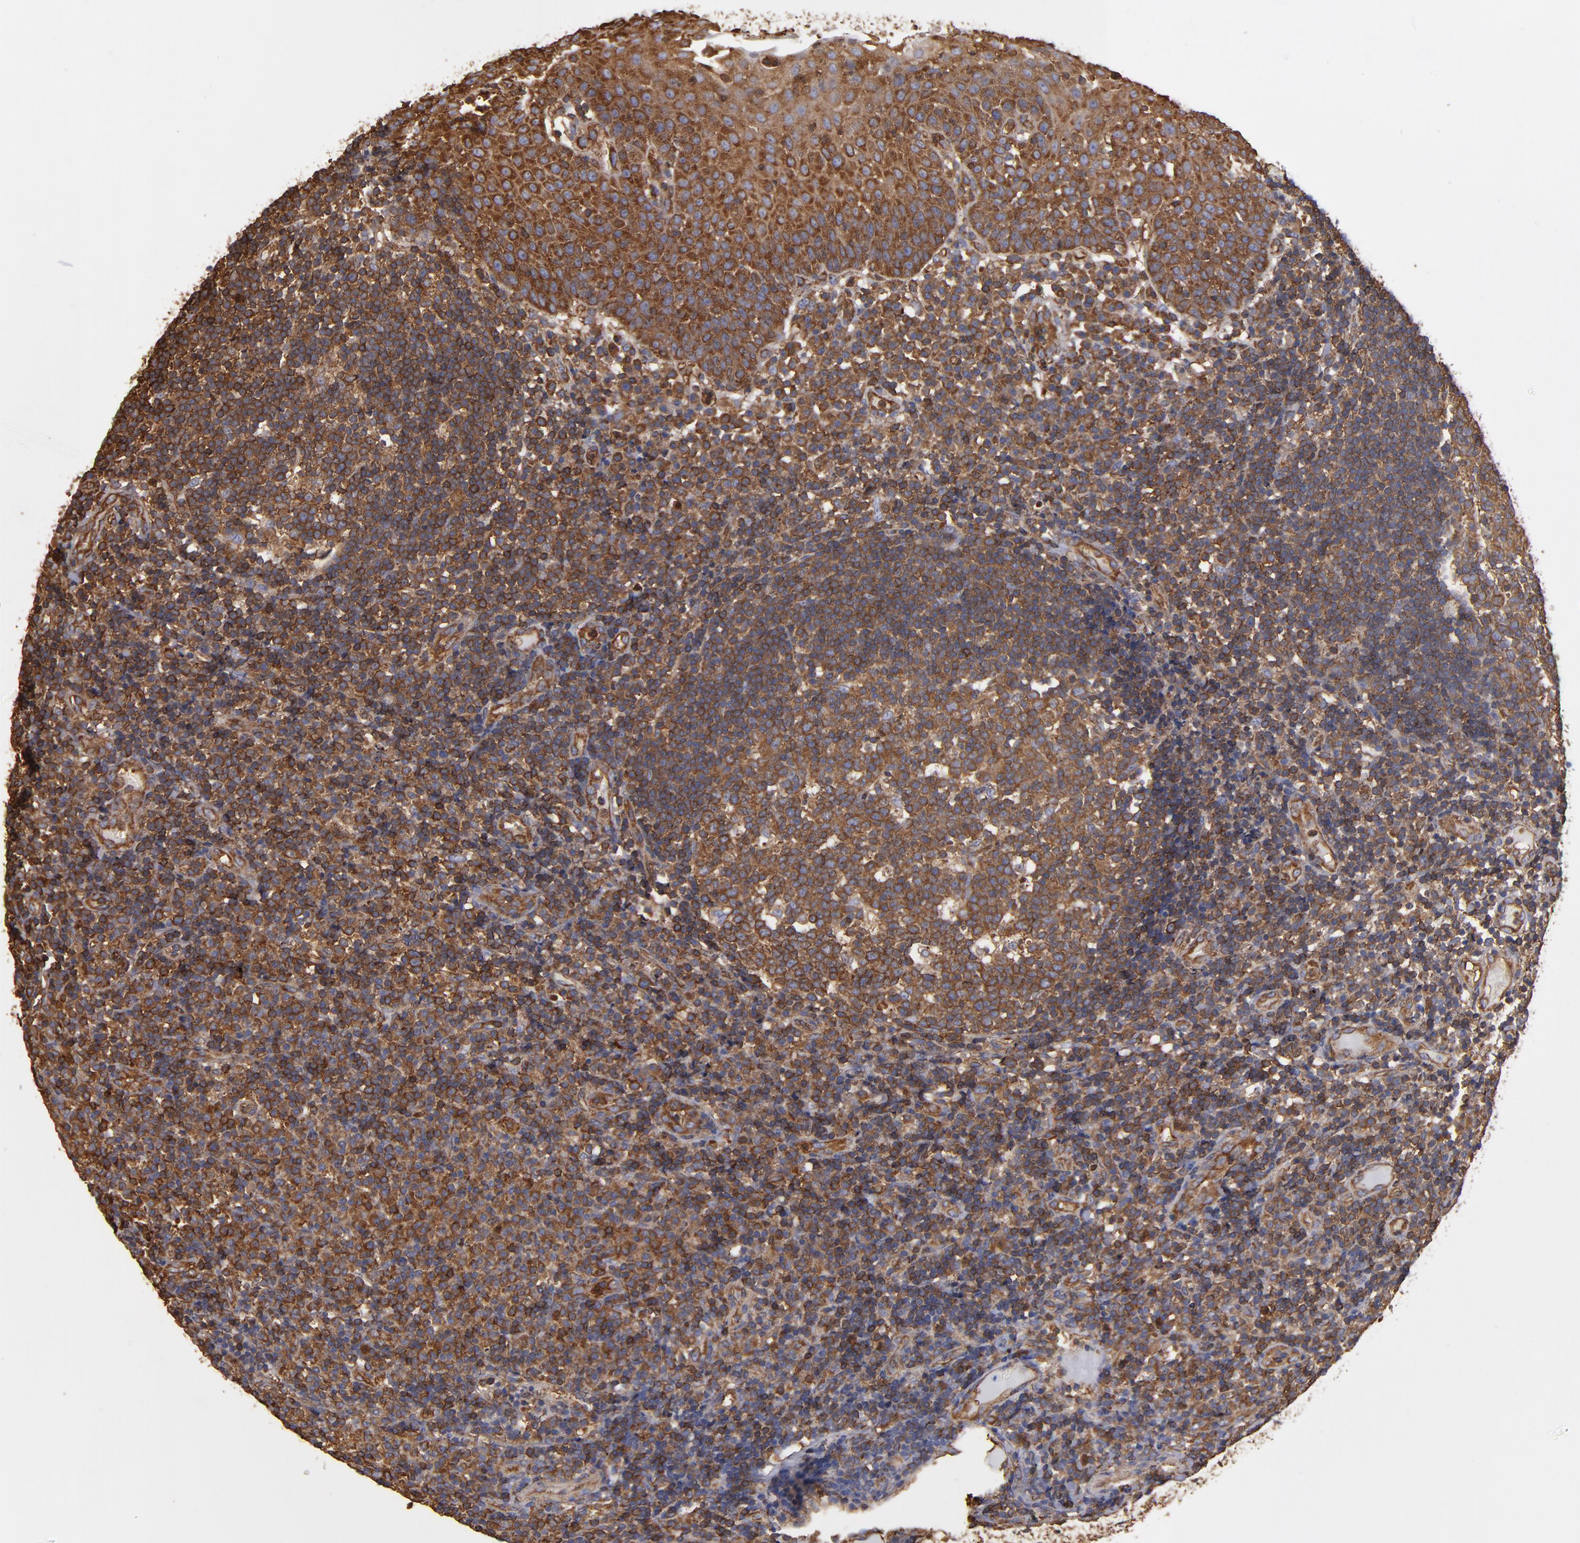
{"staining": {"intensity": "moderate", "quantity": ">75%", "location": "cytoplasmic/membranous"}, "tissue": "tonsil", "cell_type": "Germinal center cells", "image_type": "normal", "snomed": [{"axis": "morphology", "description": "Normal tissue, NOS"}, {"axis": "topography", "description": "Tonsil"}], "caption": "Protein analysis of normal tonsil shows moderate cytoplasmic/membranous expression in approximately >75% of germinal center cells. Immunohistochemistry (ihc) stains the protein in brown and the nuclei are stained blue.", "gene": "ACTN4", "patient": {"sex": "female", "age": 40}}